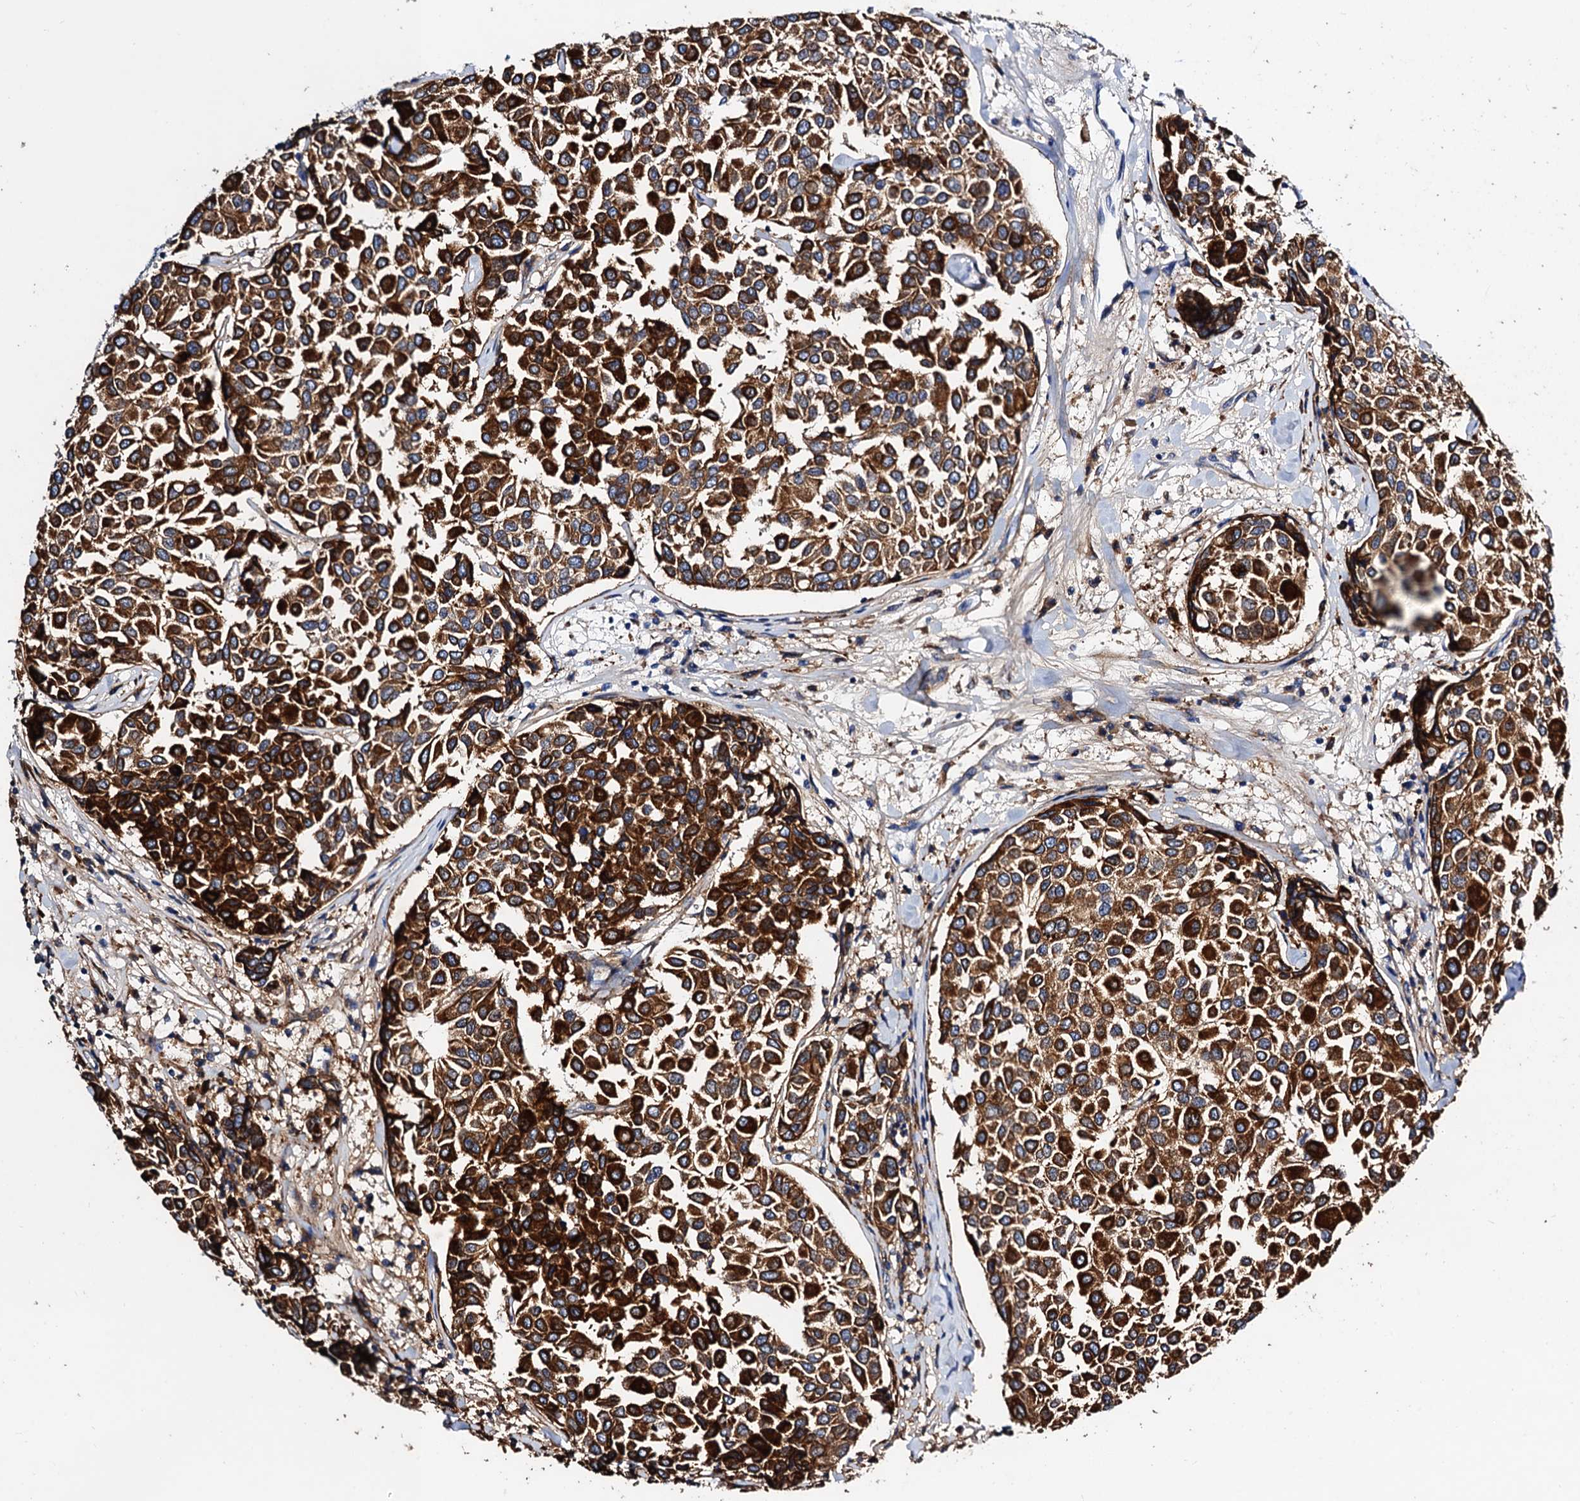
{"staining": {"intensity": "strong", "quantity": ">75%", "location": "cytoplasmic/membranous"}, "tissue": "breast cancer", "cell_type": "Tumor cells", "image_type": "cancer", "snomed": [{"axis": "morphology", "description": "Duct carcinoma"}, {"axis": "topography", "description": "Breast"}], "caption": "This is an image of immunohistochemistry (IHC) staining of breast invasive ductal carcinoma, which shows strong expression in the cytoplasmic/membranous of tumor cells.", "gene": "SLC7A10", "patient": {"sex": "female", "age": 55}}